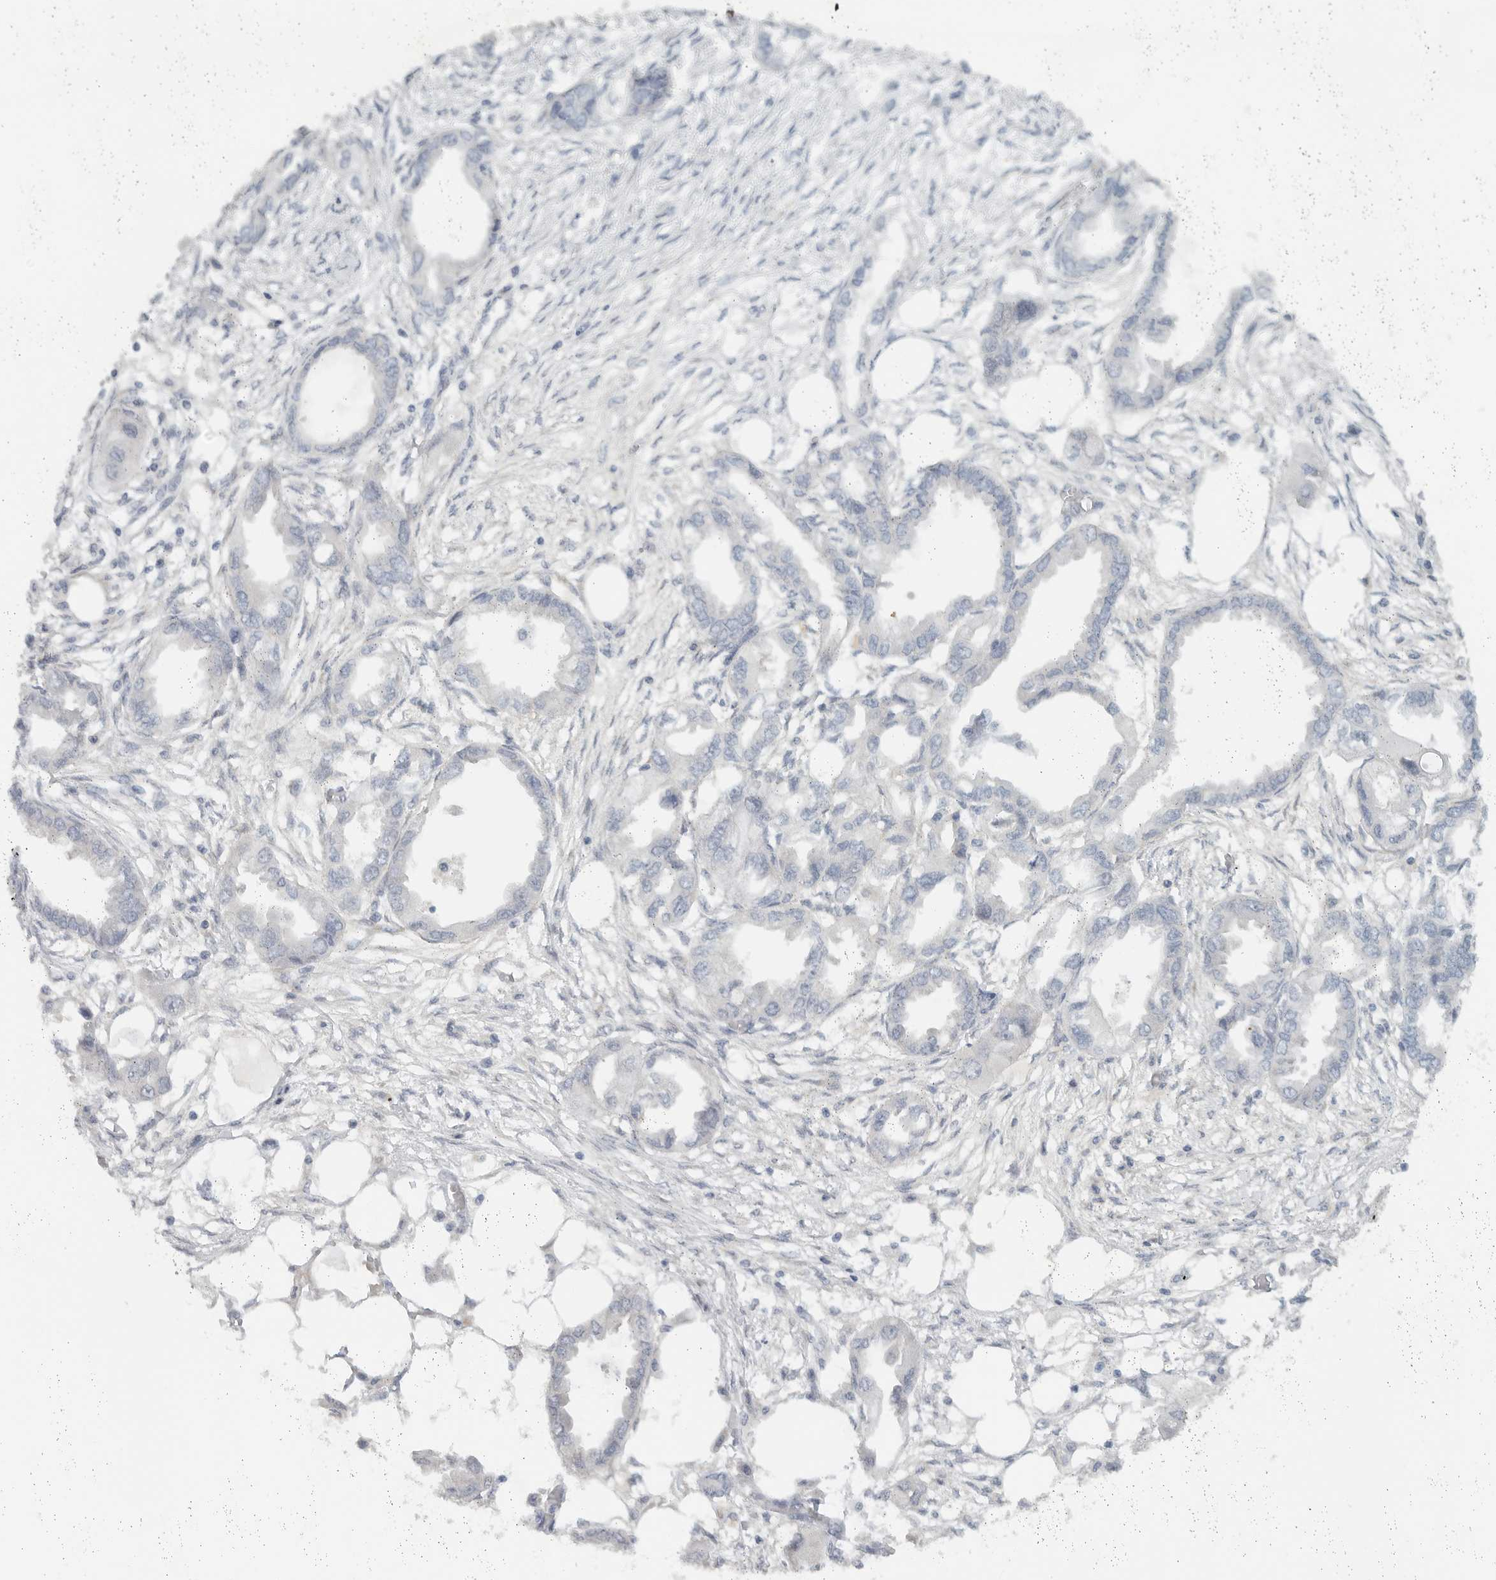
{"staining": {"intensity": "negative", "quantity": "none", "location": "none"}, "tissue": "endometrial cancer", "cell_type": "Tumor cells", "image_type": "cancer", "snomed": [{"axis": "morphology", "description": "Adenocarcinoma, NOS"}, {"axis": "morphology", "description": "Adenocarcinoma, metastatic, NOS"}, {"axis": "topography", "description": "Adipose tissue"}, {"axis": "topography", "description": "Endometrium"}], "caption": "The image reveals no significant expression in tumor cells of endometrial cancer (adenocarcinoma).", "gene": "PAM", "patient": {"sex": "female", "age": 67}}